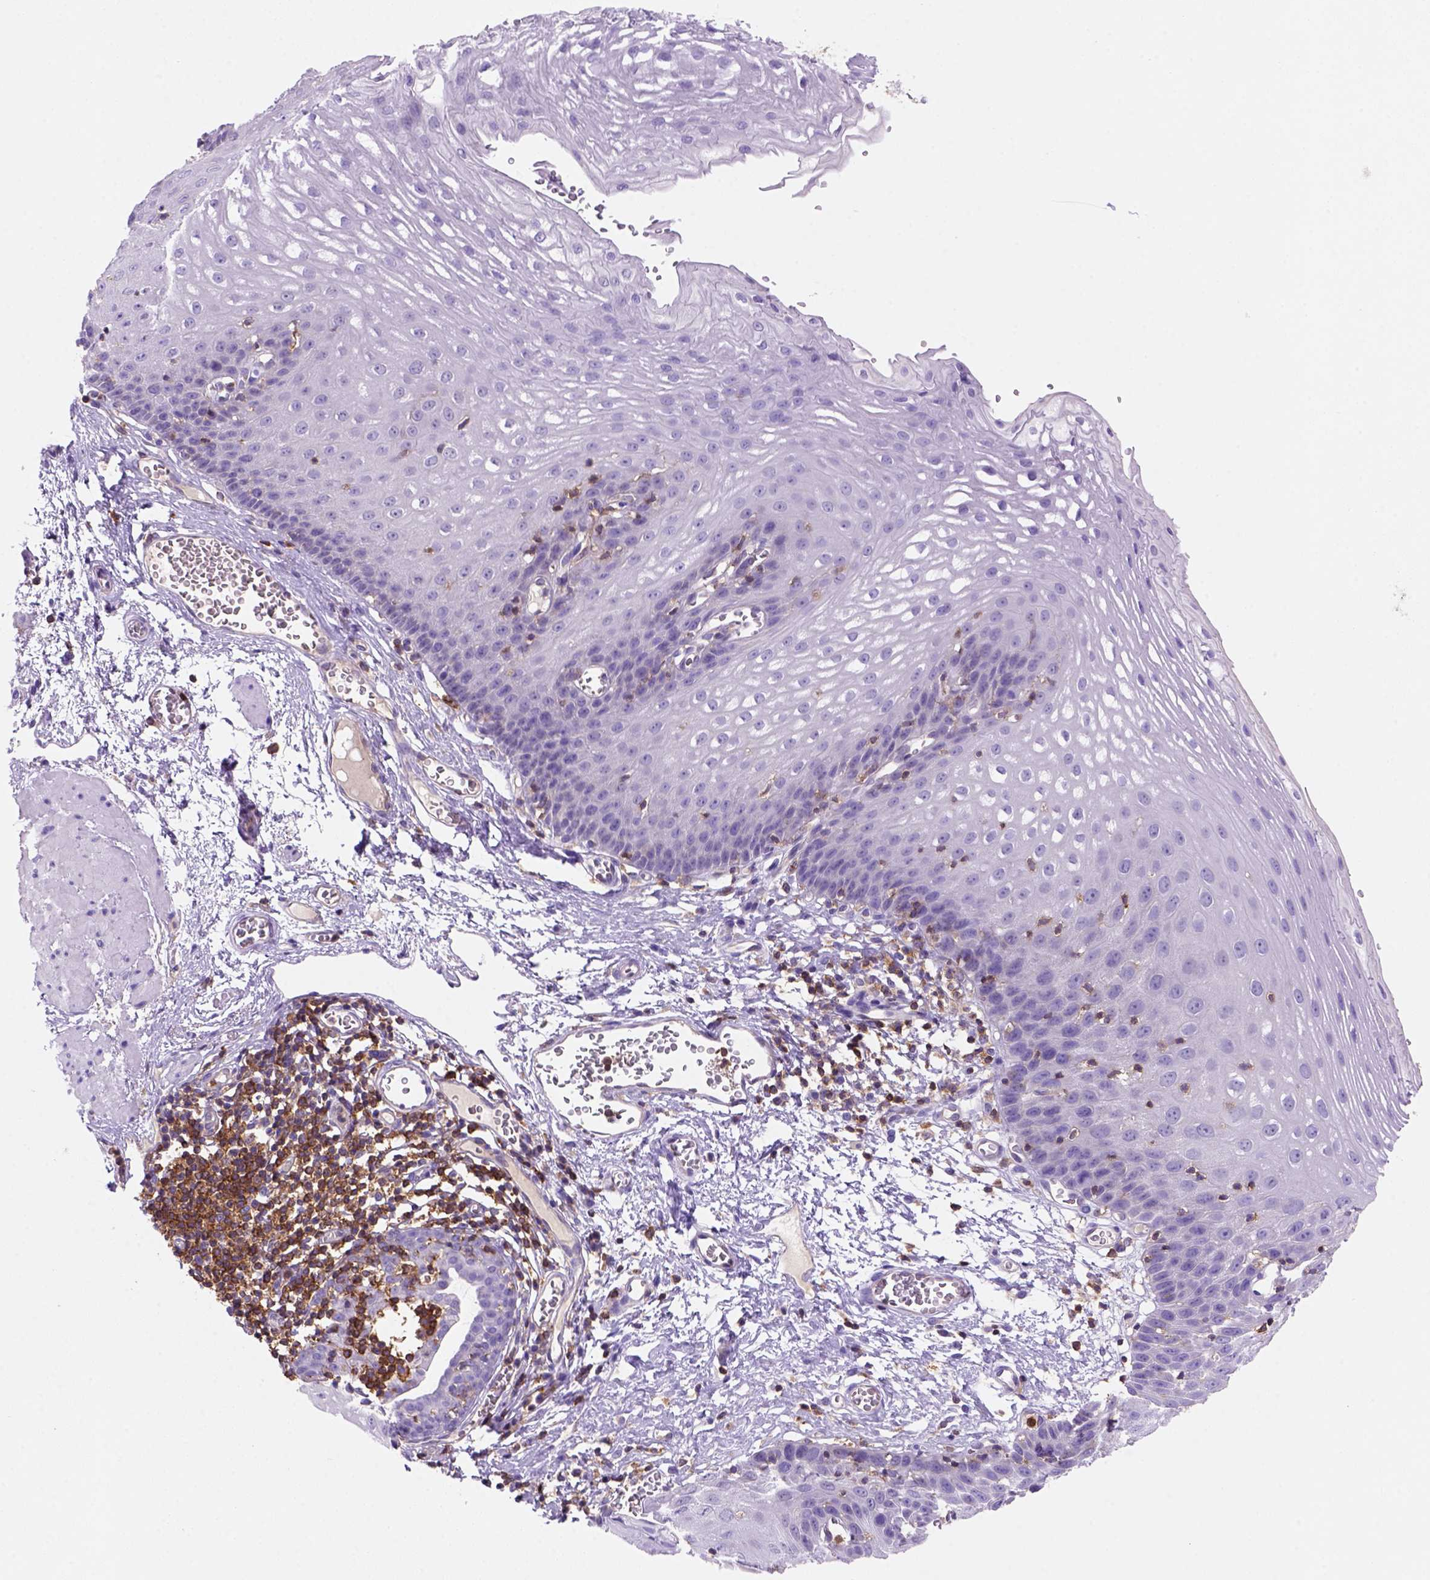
{"staining": {"intensity": "negative", "quantity": "none", "location": "none"}, "tissue": "esophagus", "cell_type": "Squamous epithelial cells", "image_type": "normal", "snomed": [{"axis": "morphology", "description": "Normal tissue, NOS"}, {"axis": "topography", "description": "Esophagus"}], "caption": "Human esophagus stained for a protein using immunohistochemistry exhibits no positivity in squamous epithelial cells.", "gene": "INPP5D", "patient": {"sex": "male", "age": 72}}